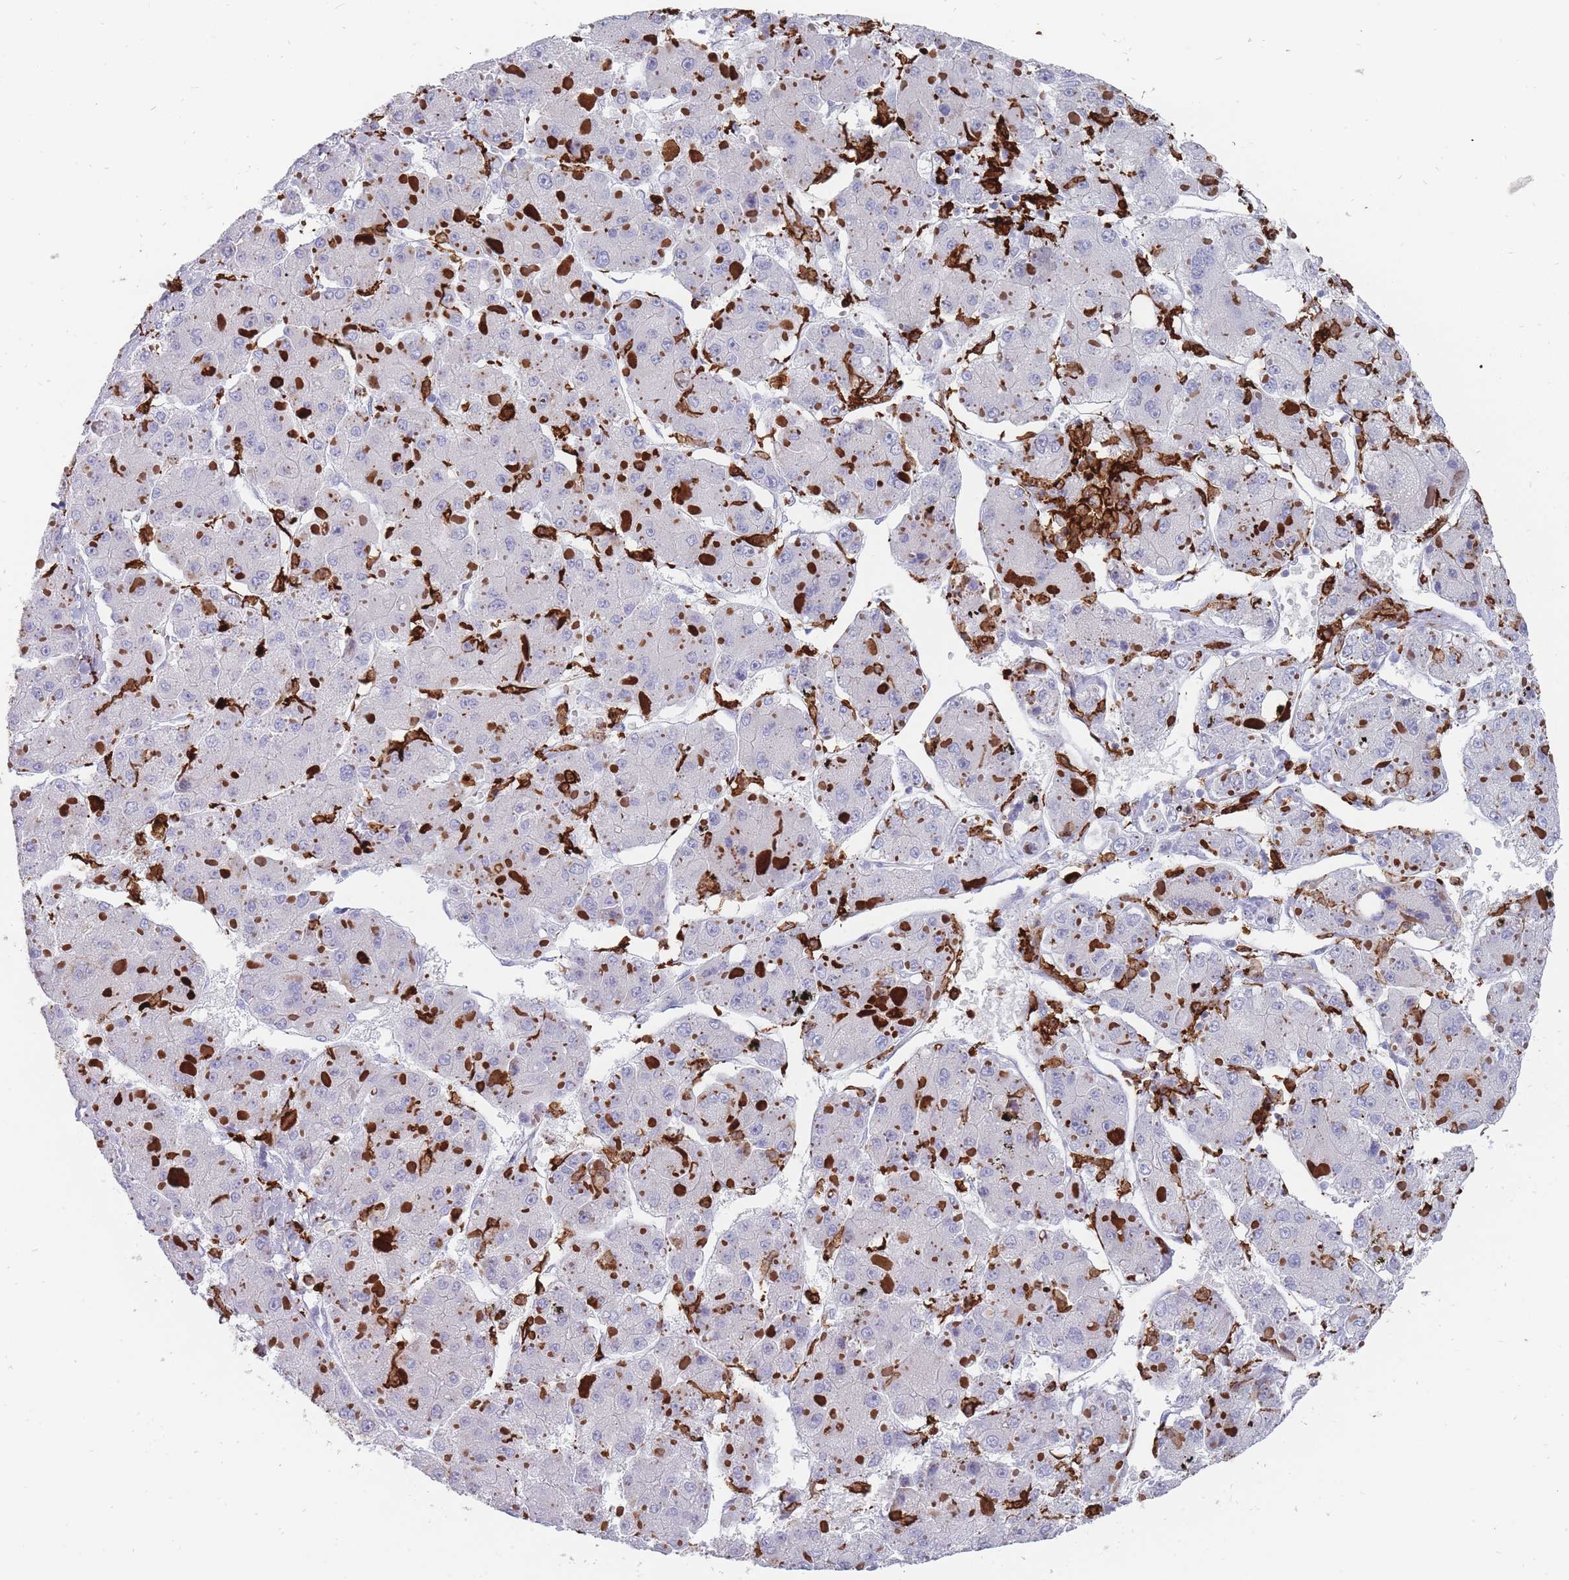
{"staining": {"intensity": "negative", "quantity": "none", "location": "none"}, "tissue": "liver cancer", "cell_type": "Tumor cells", "image_type": "cancer", "snomed": [{"axis": "morphology", "description": "Carcinoma, Hepatocellular, NOS"}, {"axis": "topography", "description": "Liver"}], "caption": "The histopathology image demonstrates no staining of tumor cells in liver cancer (hepatocellular carcinoma).", "gene": "AIF1", "patient": {"sex": "female", "age": 73}}